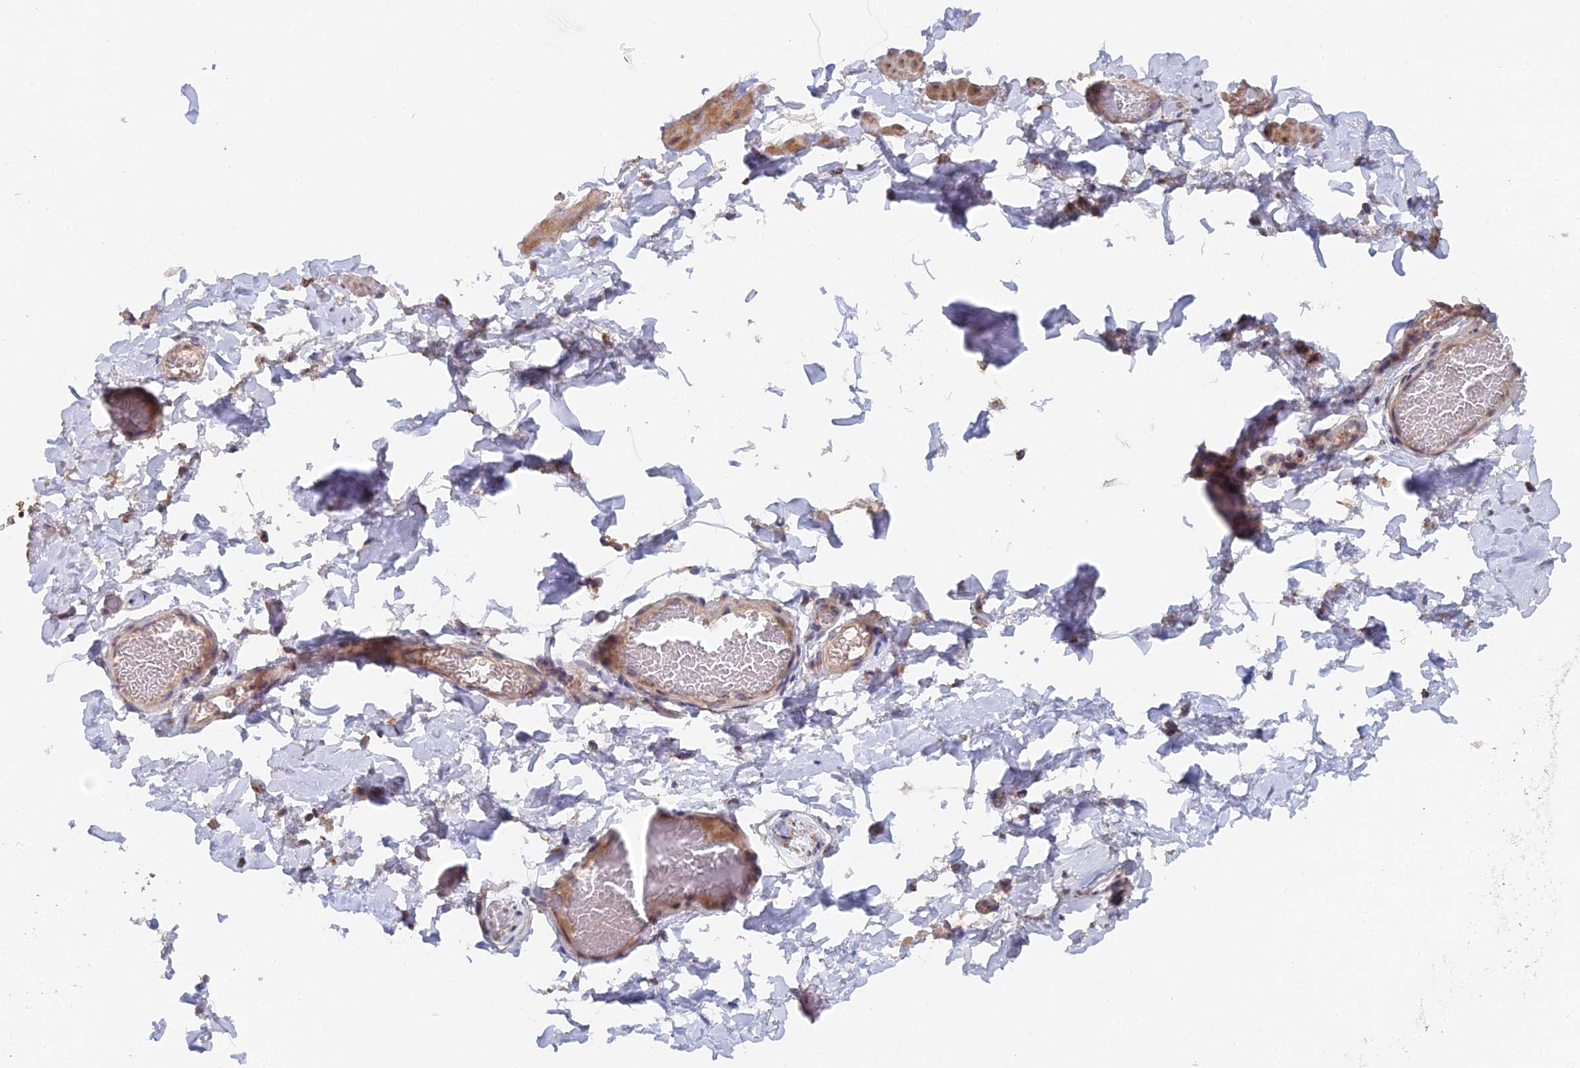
{"staining": {"intensity": "weak", "quantity": "25%-75%", "location": "cytoplasmic/membranous"}, "tissue": "adipose tissue", "cell_type": "Adipocytes", "image_type": "normal", "snomed": [{"axis": "morphology", "description": "Normal tissue, NOS"}, {"axis": "topography", "description": "Adipose tissue"}, {"axis": "topography", "description": "Vascular tissue"}, {"axis": "topography", "description": "Peripheral nerve tissue"}], "caption": "DAB immunohistochemical staining of normal adipose tissue shows weak cytoplasmic/membranous protein staining in approximately 25%-75% of adipocytes.", "gene": "ECSIT", "patient": {"sex": "male", "age": 25}}